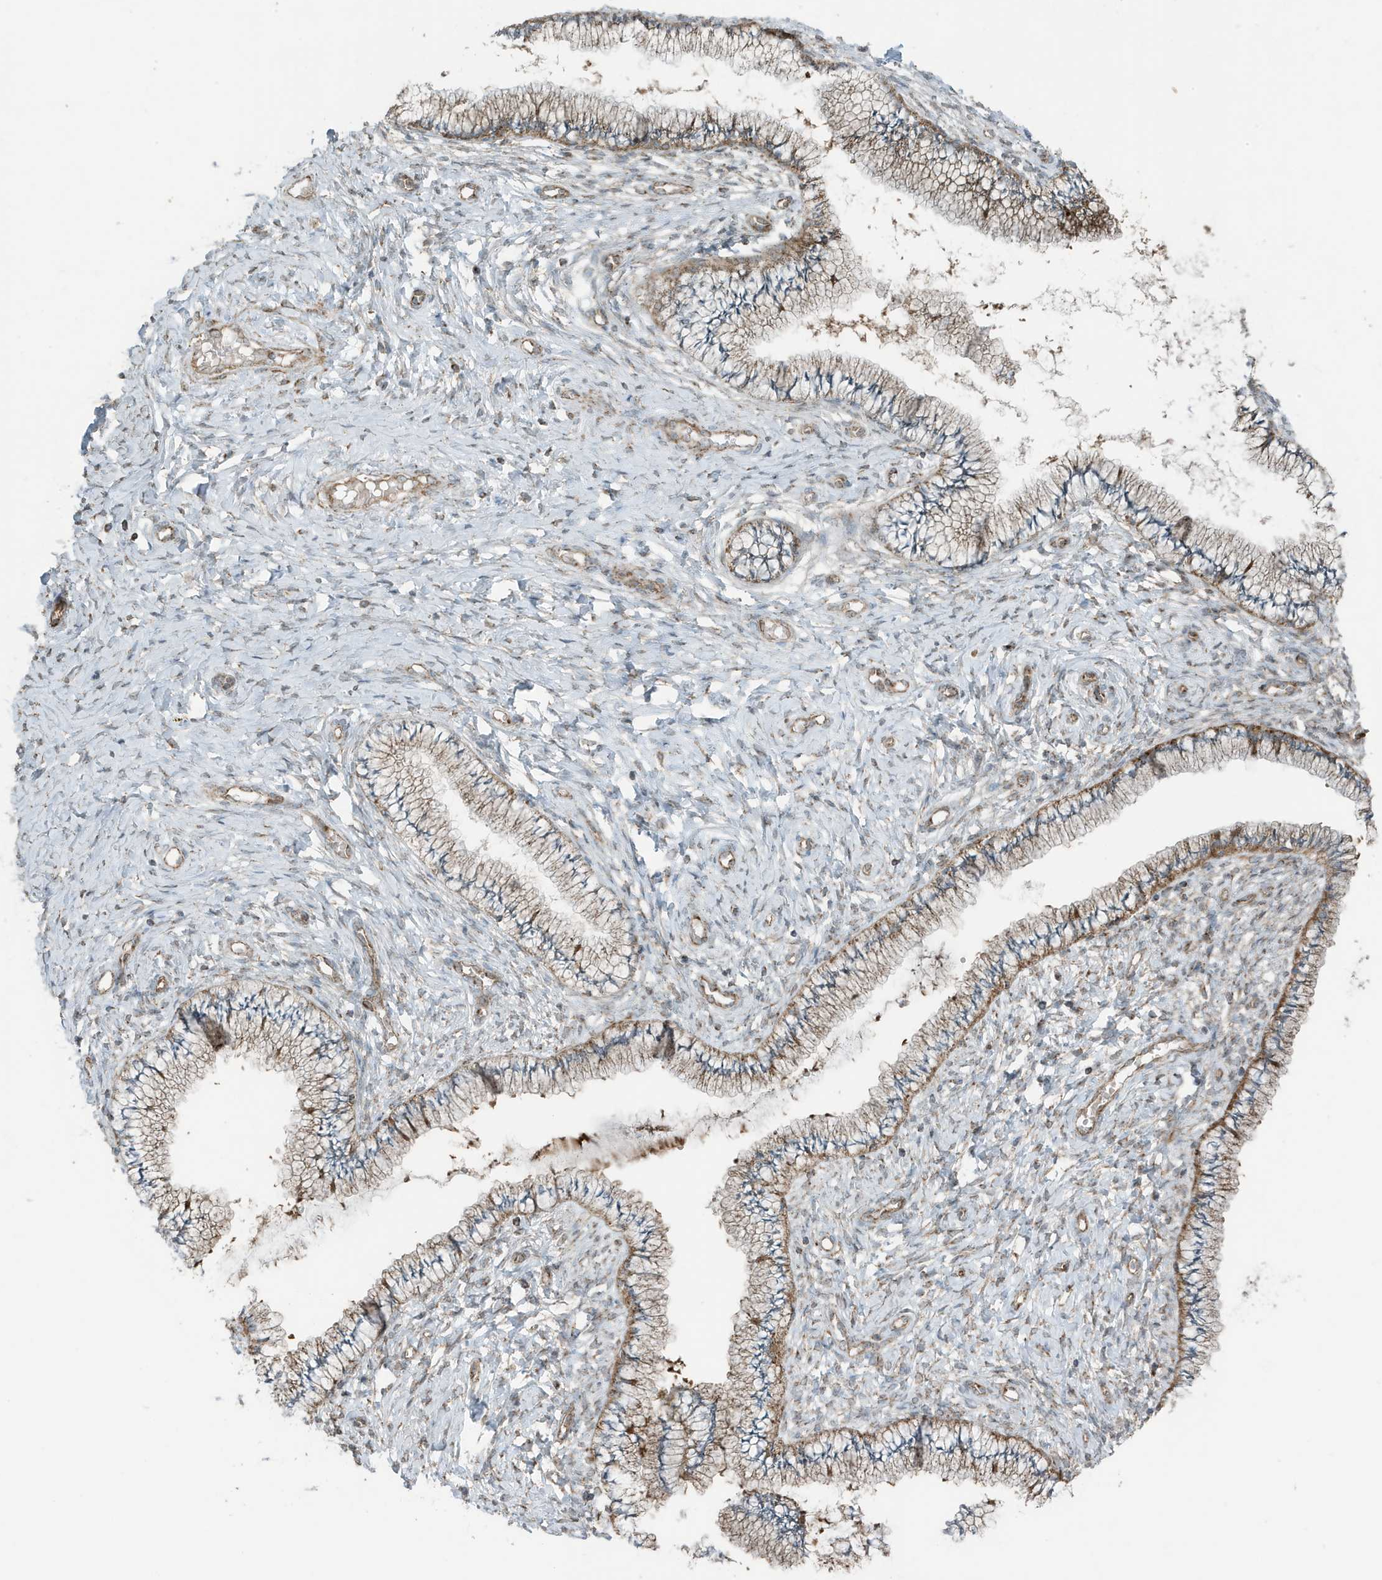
{"staining": {"intensity": "moderate", "quantity": ">75%", "location": "cytoplasmic/membranous"}, "tissue": "cervix", "cell_type": "Glandular cells", "image_type": "normal", "snomed": [{"axis": "morphology", "description": "Normal tissue, NOS"}, {"axis": "topography", "description": "Cervix"}], "caption": "Immunohistochemical staining of unremarkable cervix reveals medium levels of moderate cytoplasmic/membranous expression in about >75% of glandular cells.", "gene": "GOLGA4", "patient": {"sex": "female", "age": 36}}